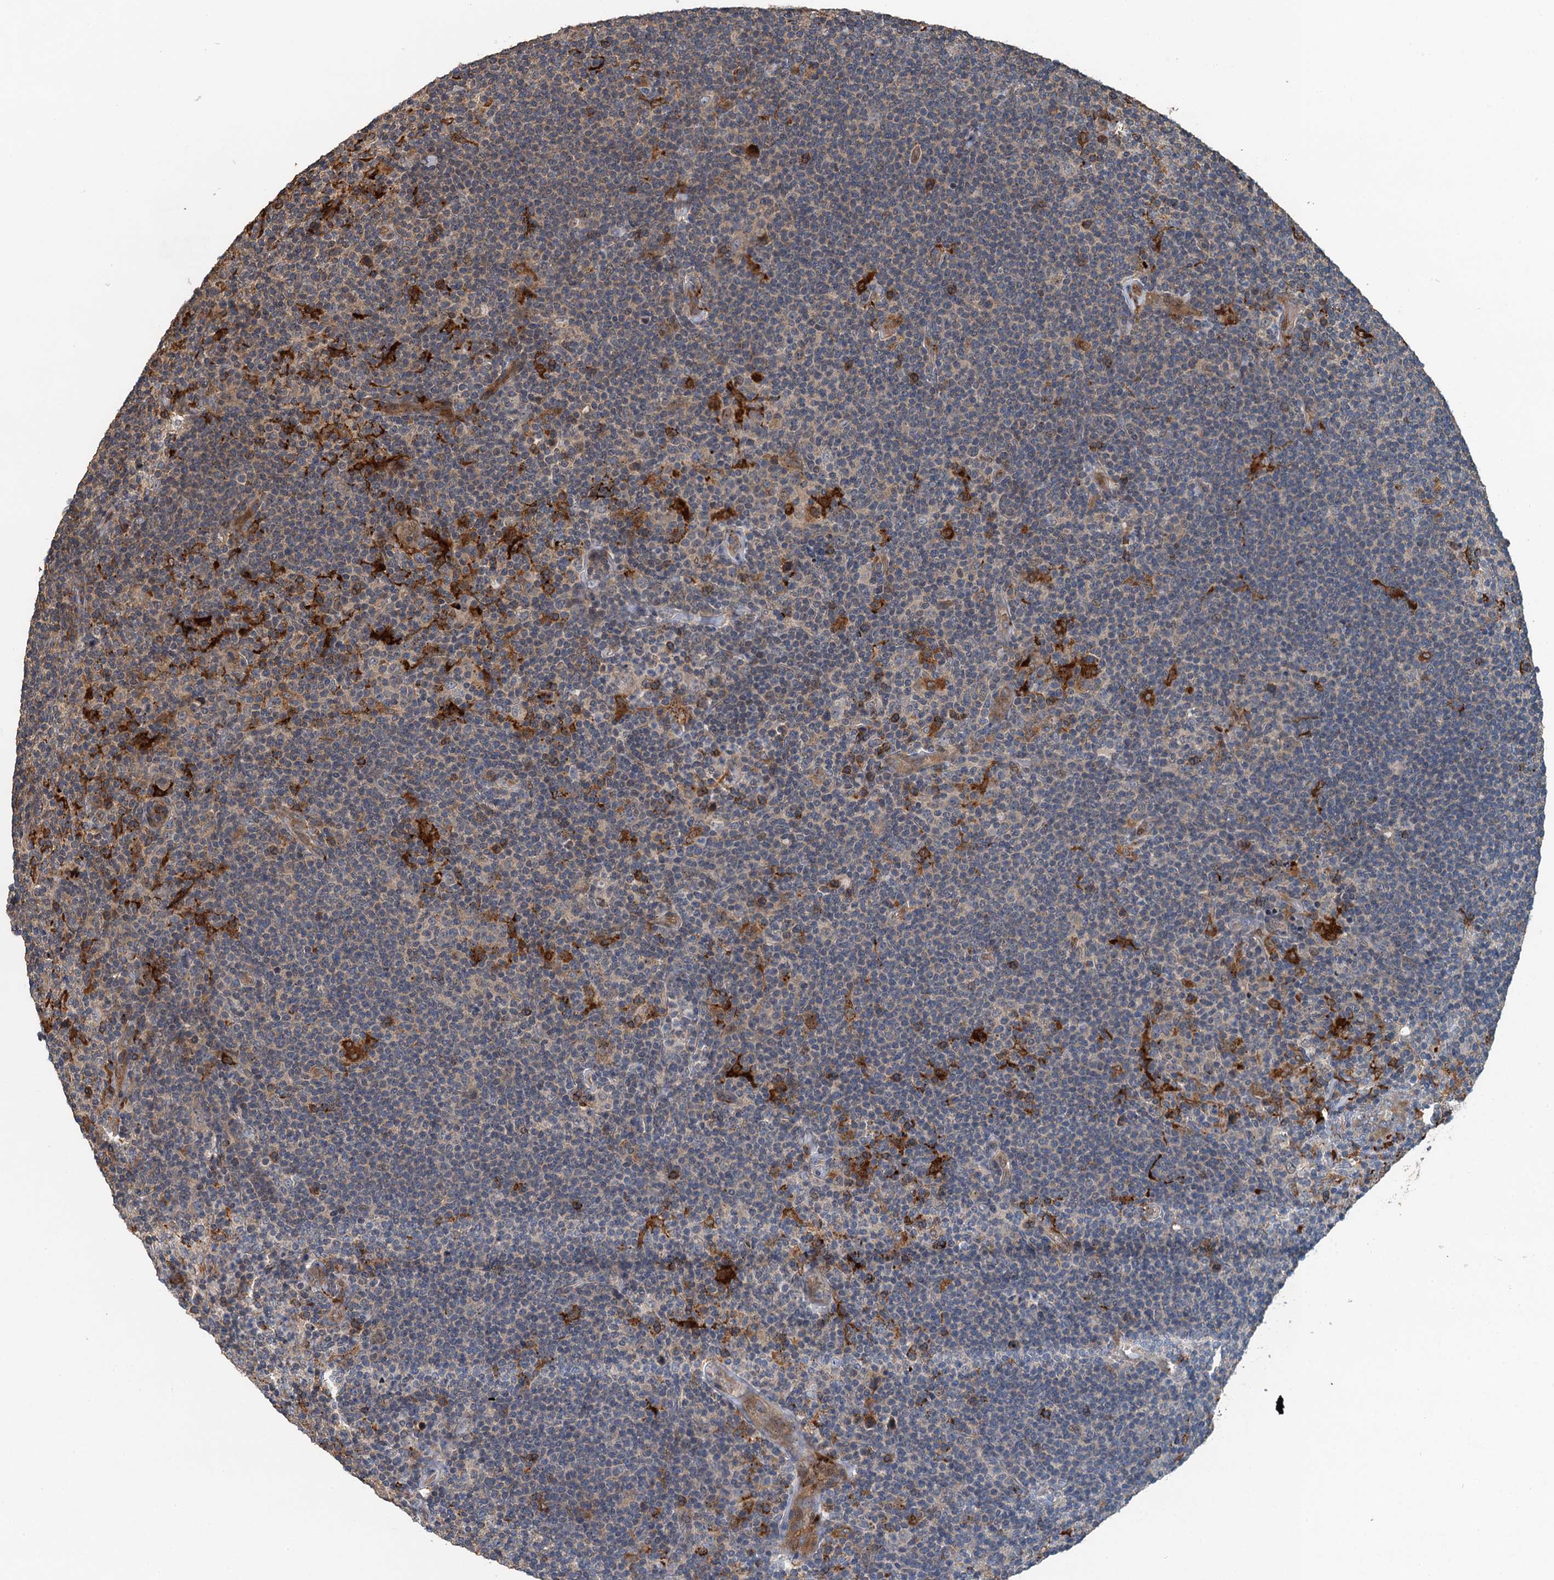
{"staining": {"intensity": "negative", "quantity": "none", "location": "none"}, "tissue": "lymphoma", "cell_type": "Tumor cells", "image_type": "cancer", "snomed": [{"axis": "morphology", "description": "Hodgkin's disease, NOS"}, {"axis": "topography", "description": "Lymph node"}], "caption": "The histopathology image reveals no significant positivity in tumor cells of Hodgkin's disease.", "gene": "SNX32", "patient": {"sex": "female", "age": 57}}